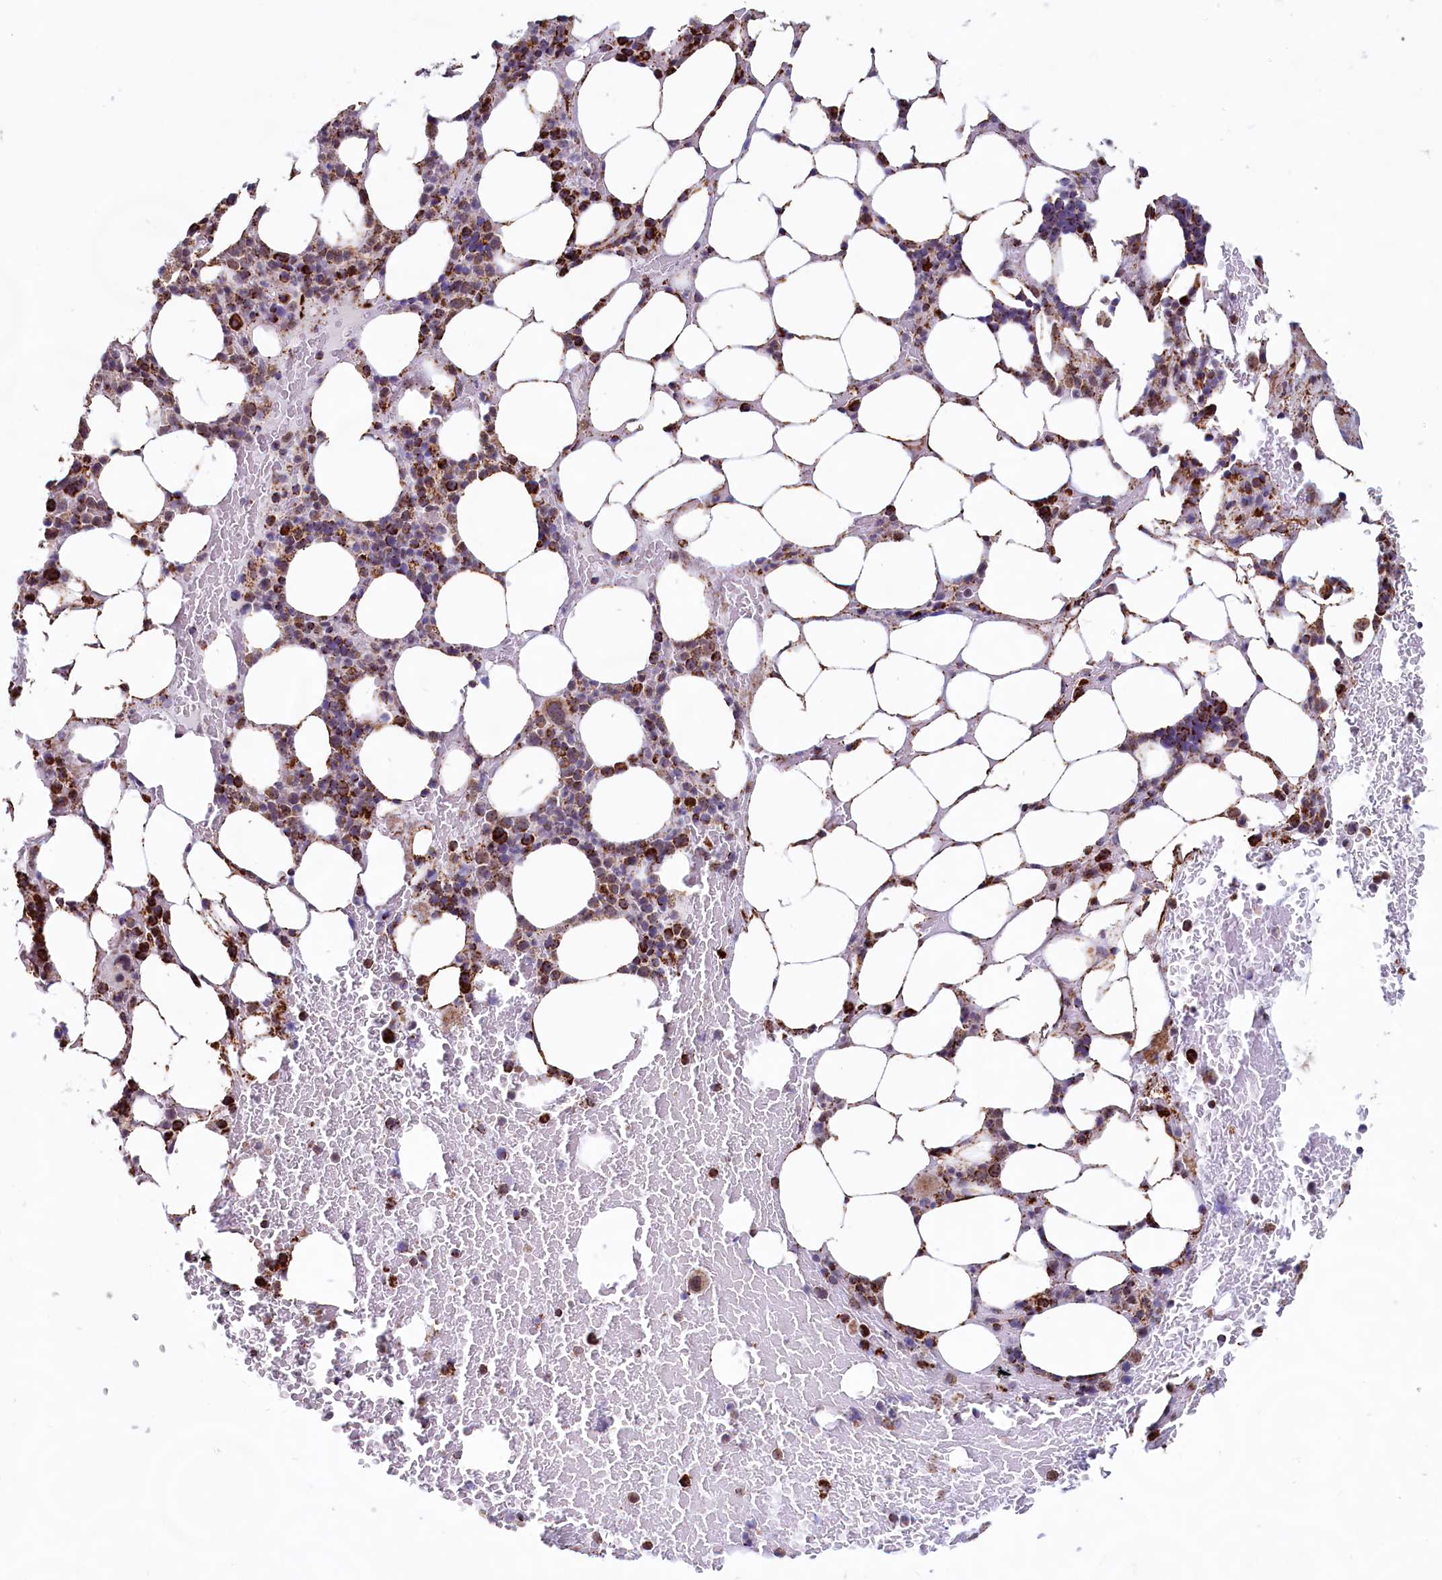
{"staining": {"intensity": "strong", "quantity": "25%-75%", "location": "cytoplasmic/membranous"}, "tissue": "bone marrow", "cell_type": "Hematopoietic cells", "image_type": "normal", "snomed": [{"axis": "morphology", "description": "Normal tissue, NOS"}, {"axis": "topography", "description": "Bone marrow"}], "caption": "High-magnification brightfield microscopy of unremarkable bone marrow stained with DAB (brown) and counterstained with hematoxylin (blue). hematopoietic cells exhibit strong cytoplasmic/membranous positivity is present in approximately25%-75% of cells. (Stains: DAB (3,3'-diaminobenzidine) in brown, nuclei in blue, Microscopy: brightfield microscopy at high magnification).", "gene": "C1D", "patient": {"sex": "male", "age": 78}}